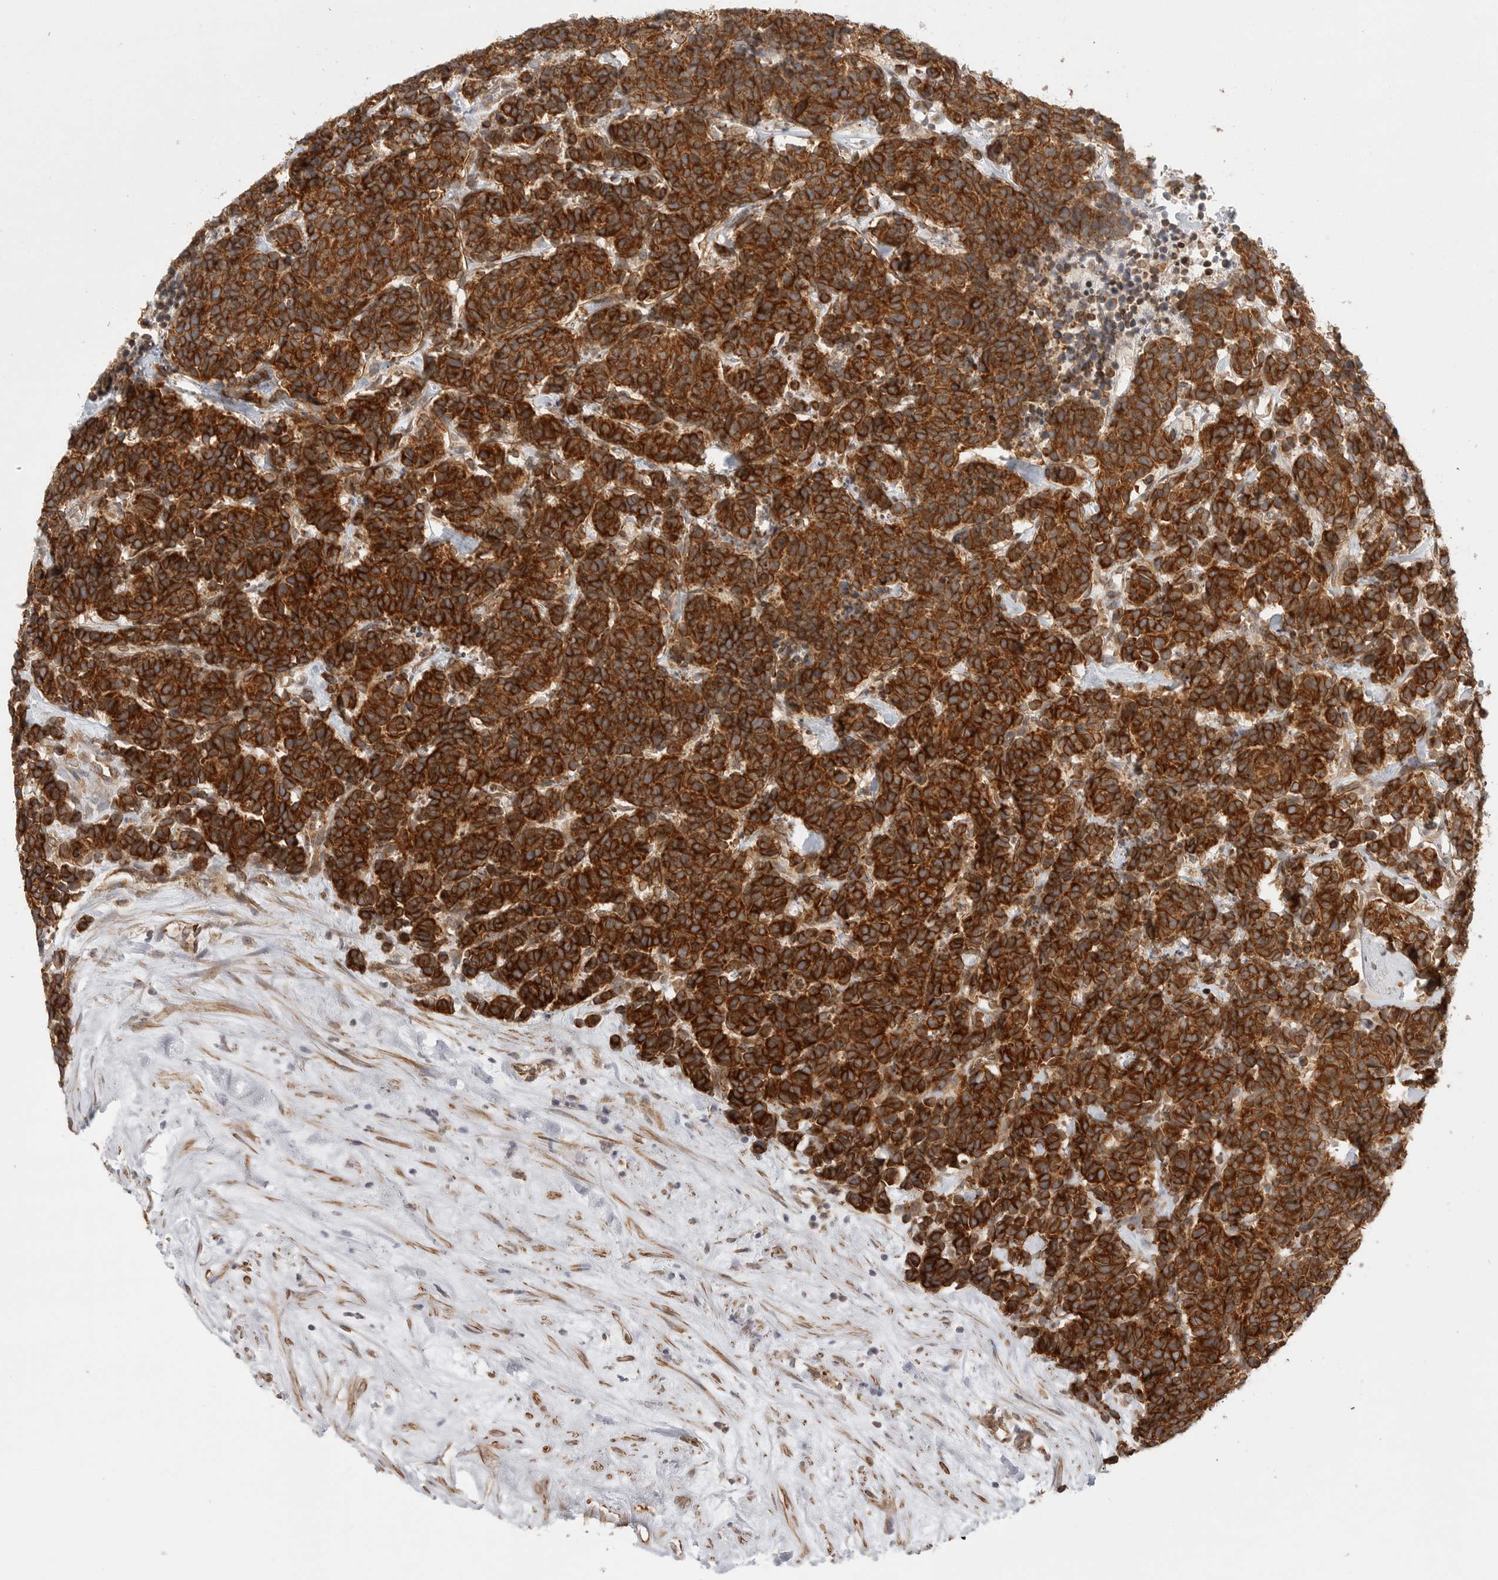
{"staining": {"intensity": "strong", "quantity": ">75%", "location": "cytoplasmic/membranous"}, "tissue": "carcinoid", "cell_type": "Tumor cells", "image_type": "cancer", "snomed": [{"axis": "morphology", "description": "Carcinoma, NOS"}, {"axis": "morphology", "description": "Carcinoid, malignant, NOS"}, {"axis": "topography", "description": "Urinary bladder"}], "caption": "Approximately >75% of tumor cells in human carcinoma demonstrate strong cytoplasmic/membranous protein positivity as visualized by brown immunohistochemical staining.", "gene": "CERS2", "patient": {"sex": "male", "age": 57}}